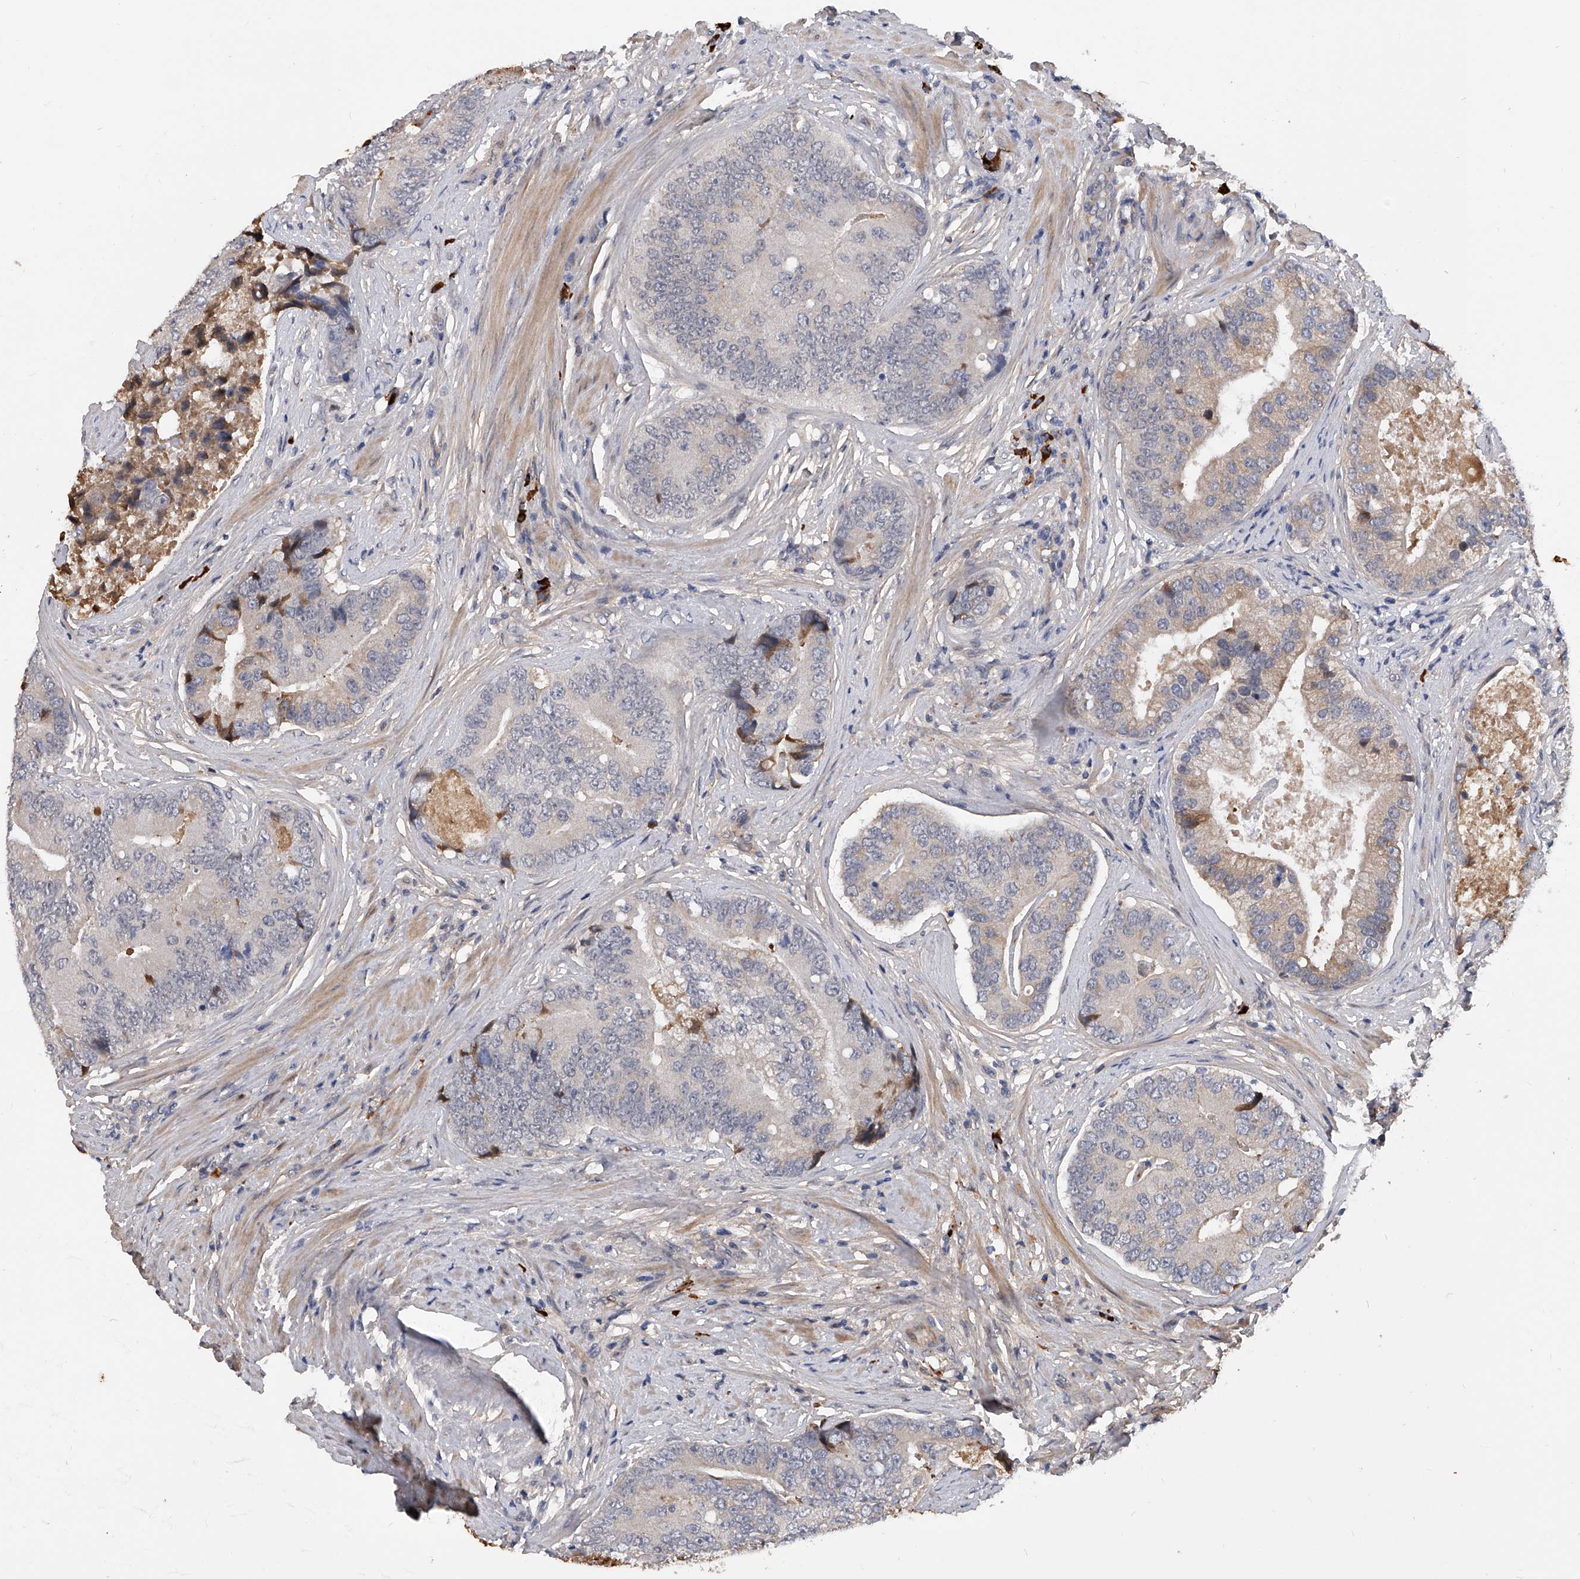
{"staining": {"intensity": "weak", "quantity": "<25%", "location": "cytoplasmic/membranous"}, "tissue": "prostate cancer", "cell_type": "Tumor cells", "image_type": "cancer", "snomed": [{"axis": "morphology", "description": "Adenocarcinoma, High grade"}, {"axis": "topography", "description": "Prostate"}], "caption": "Immunohistochemistry (IHC) histopathology image of prostate cancer (adenocarcinoma (high-grade)) stained for a protein (brown), which reveals no staining in tumor cells.", "gene": "ZNF25", "patient": {"sex": "male", "age": 70}}